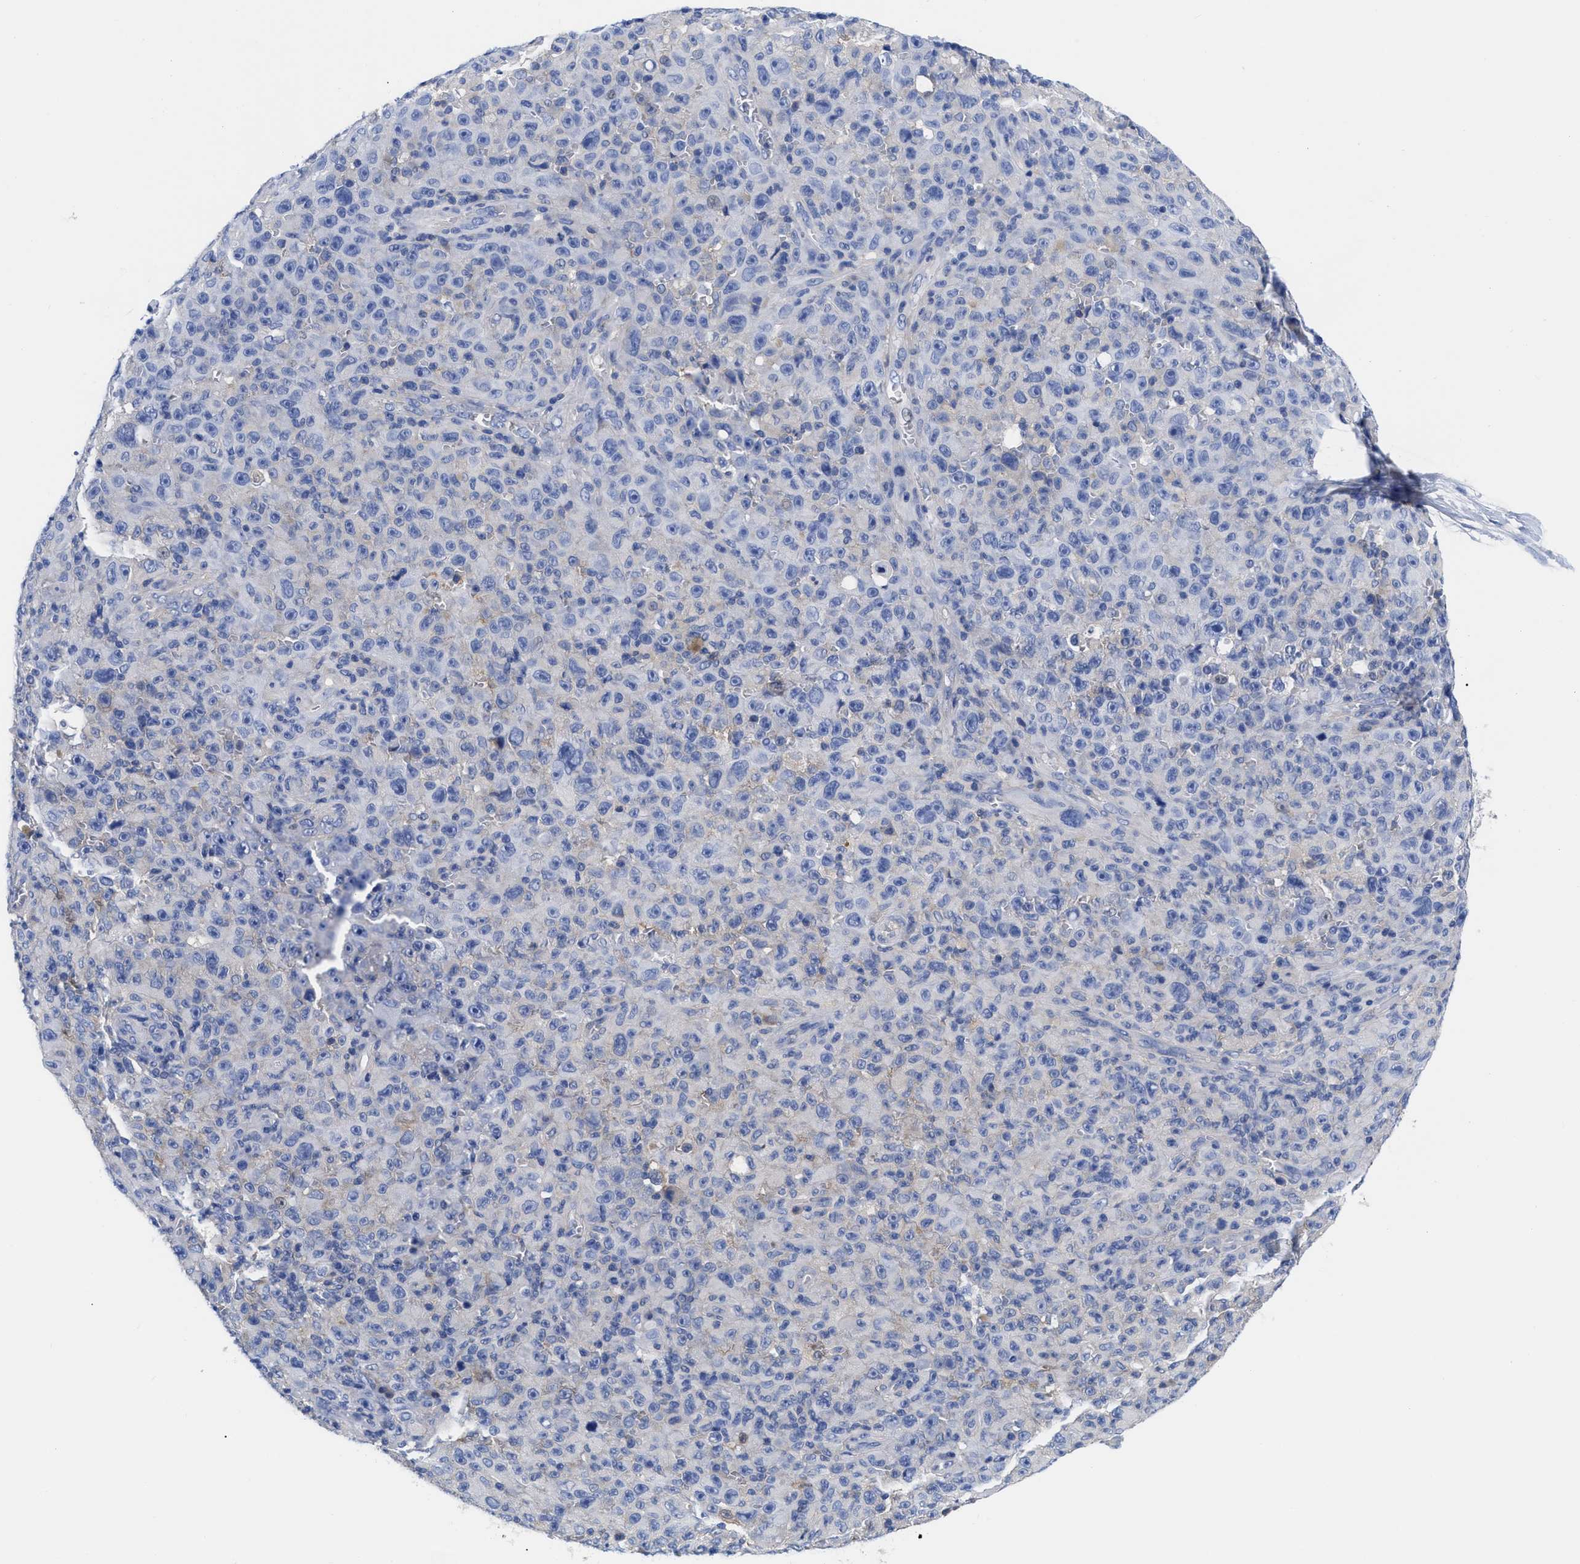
{"staining": {"intensity": "negative", "quantity": "none", "location": "none"}, "tissue": "melanoma", "cell_type": "Tumor cells", "image_type": "cancer", "snomed": [{"axis": "morphology", "description": "Malignant melanoma, NOS"}, {"axis": "topography", "description": "Skin"}], "caption": "Melanoma stained for a protein using immunohistochemistry (IHC) exhibits no expression tumor cells.", "gene": "RBKS", "patient": {"sex": "female", "age": 82}}